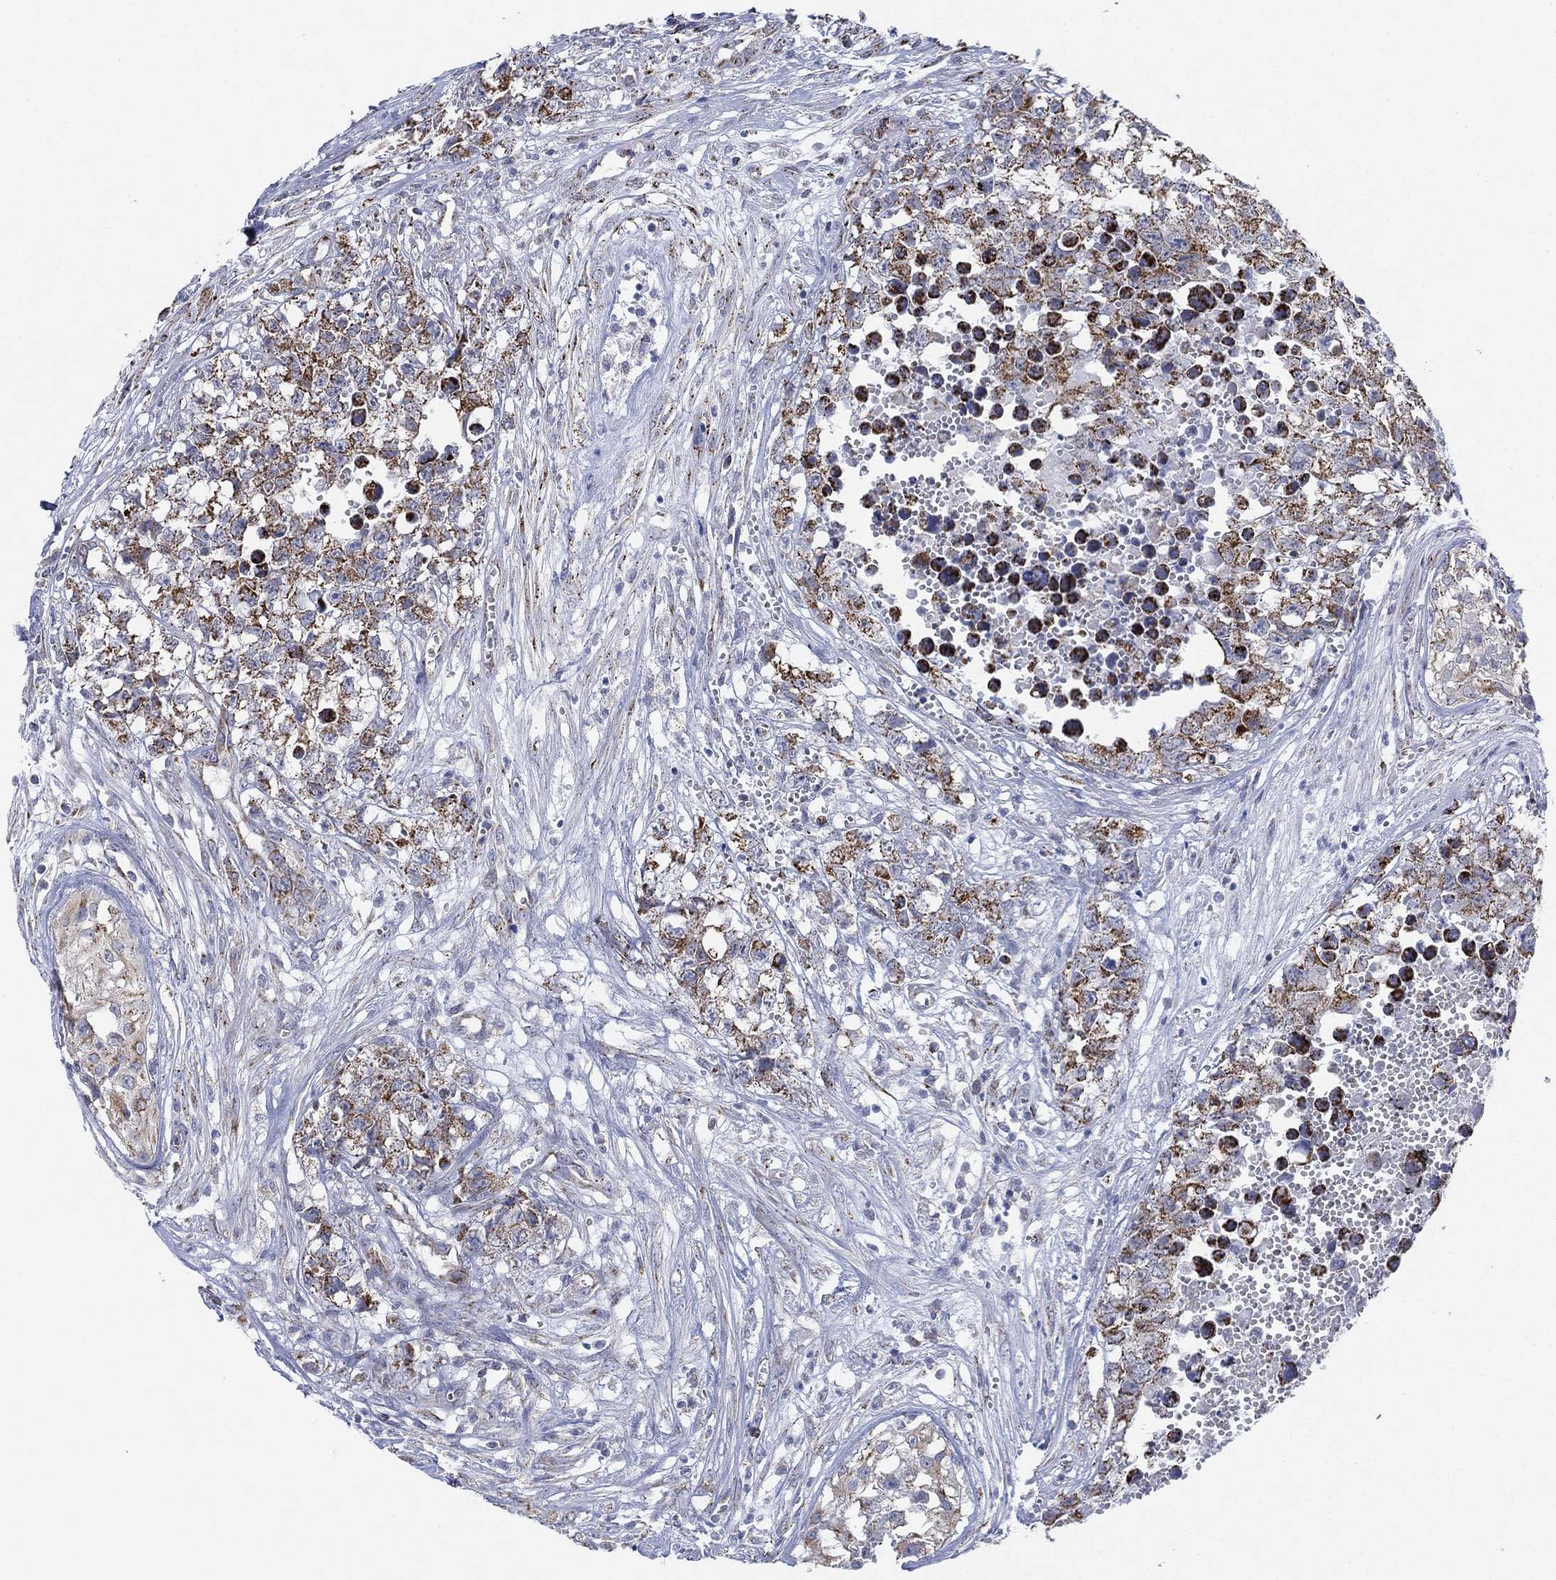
{"staining": {"intensity": "moderate", "quantity": "25%-75%", "location": "cytoplasmic/membranous"}, "tissue": "testis cancer", "cell_type": "Tumor cells", "image_type": "cancer", "snomed": [{"axis": "morphology", "description": "Seminoma, NOS"}, {"axis": "morphology", "description": "Carcinoma, Embryonal, NOS"}, {"axis": "topography", "description": "Testis"}], "caption": "Testis cancer (embryonal carcinoma) was stained to show a protein in brown. There is medium levels of moderate cytoplasmic/membranous staining in approximately 25%-75% of tumor cells.", "gene": "INA", "patient": {"sex": "male", "age": 22}}